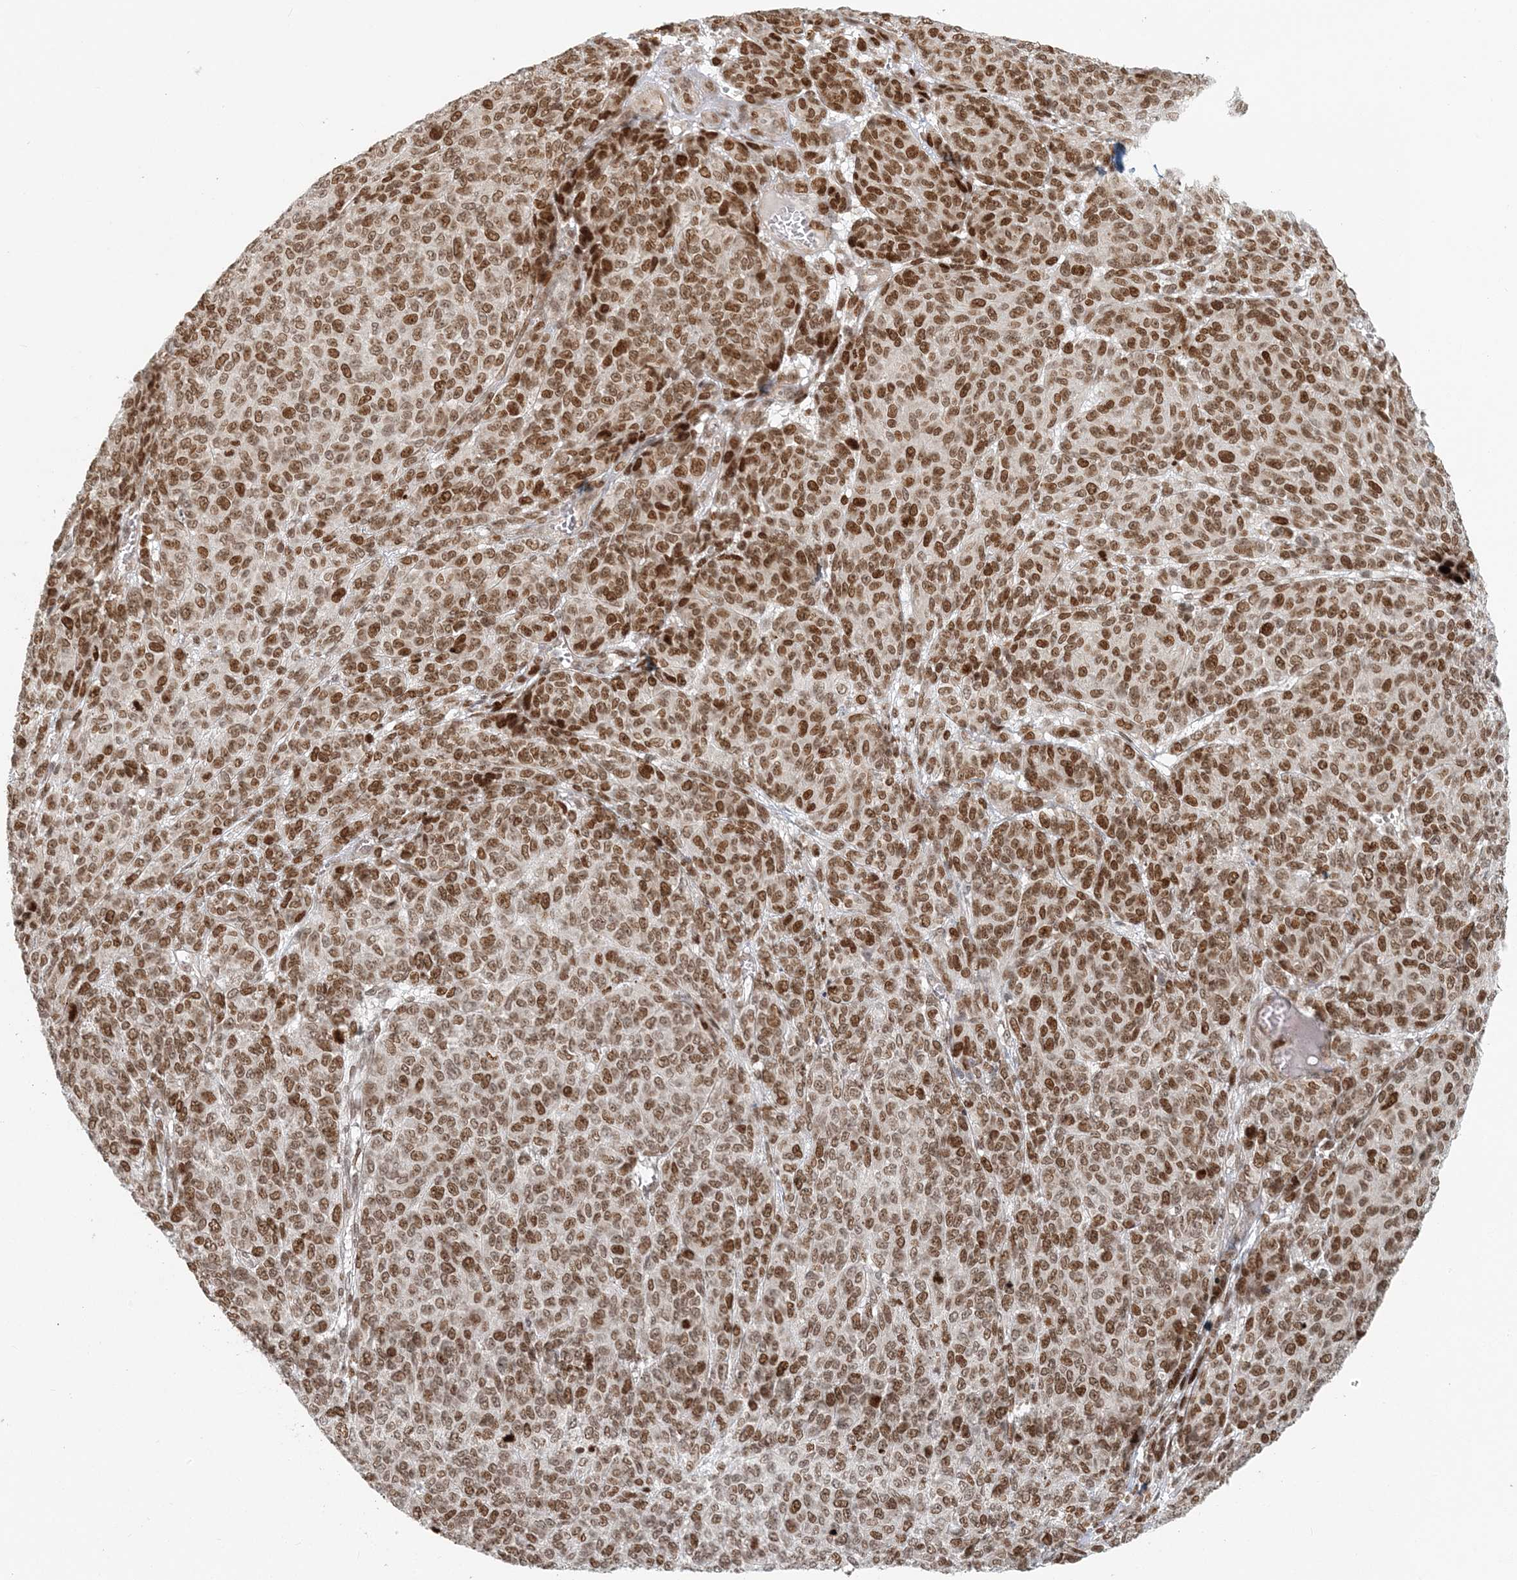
{"staining": {"intensity": "moderate", "quantity": ">75%", "location": "nuclear"}, "tissue": "melanoma", "cell_type": "Tumor cells", "image_type": "cancer", "snomed": [{"axis": "morphology", "description": "Malignant melanoma, NOS"}, {"axis": "topography", "description": "Skin"}], "caption": "High-magnification brightfield microscopy of malignant melanoma stained with DAB (brown) and counterstained with hematoxylin (blue). tumor cells exhibit moderate nuclear expression is present in approximately>75% of cells. (brown staining indicates protein expression, while blue staining denotes nuclei).", "gene": "BAZ1B", "patient": {"sex": "male", "age": 49}}